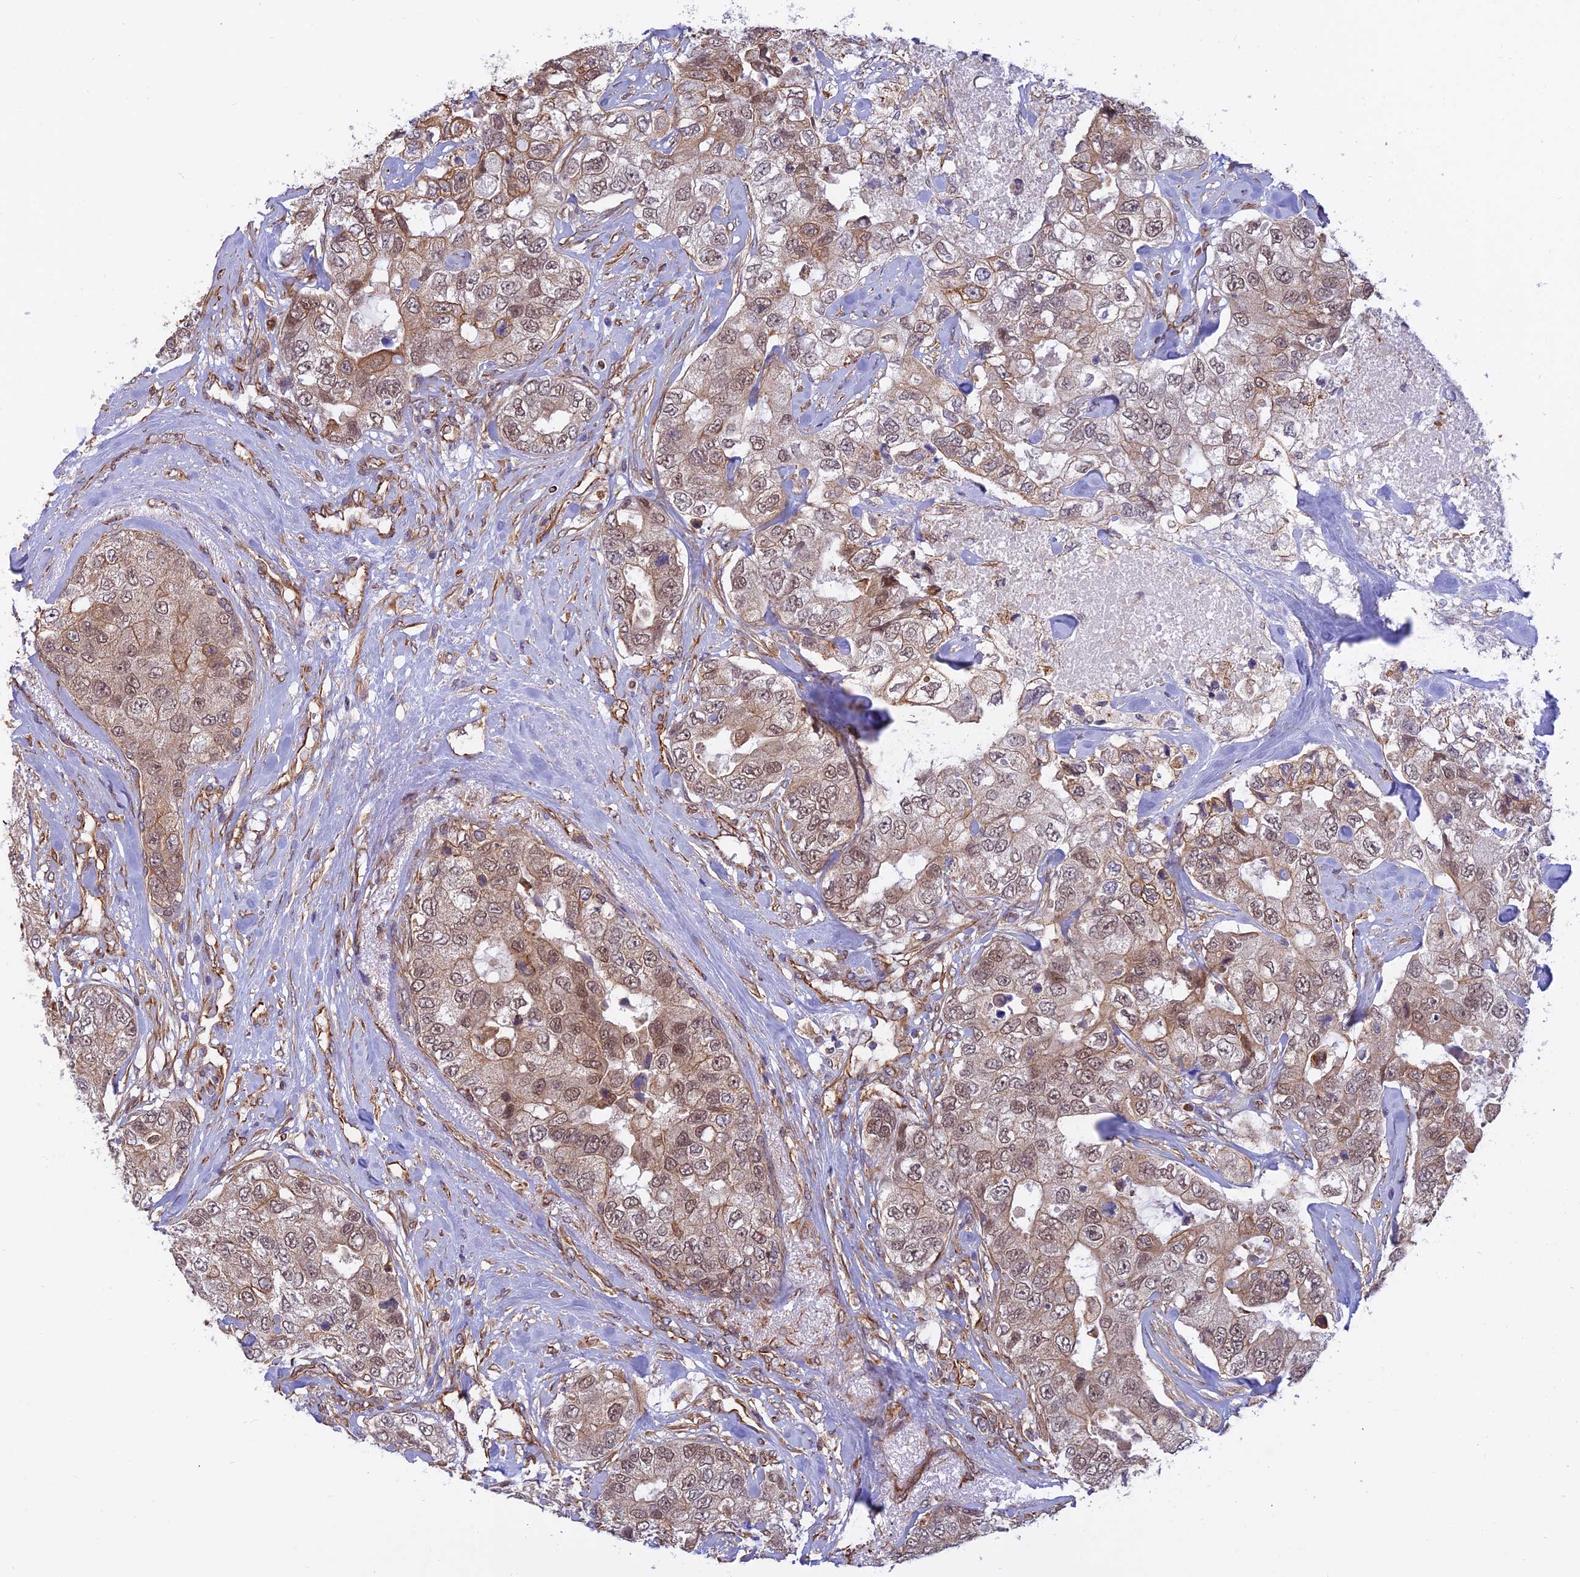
{"staining": {"intensity": "moderate", "quantity": ">75%", "location": "cytoplasmic/membranous,nuclear"}, "tissue": "breast cancer", "cell_type": "Tumor cells", "image_type": "cancer", "snomed": [{"axis": "morphology", "description": "Duct carcinoma"}, {"axis": "topography", "description": "Breast"}], "caption": "Brown immunohistochemical staining in intraductal carcinoma (breast) exhibits moderate cytoplasmic/membranous and nuclear staining in about >75% of tumor cells.", "gene": "PAGR1", "patient": {"sex": "female", "age": 62}}